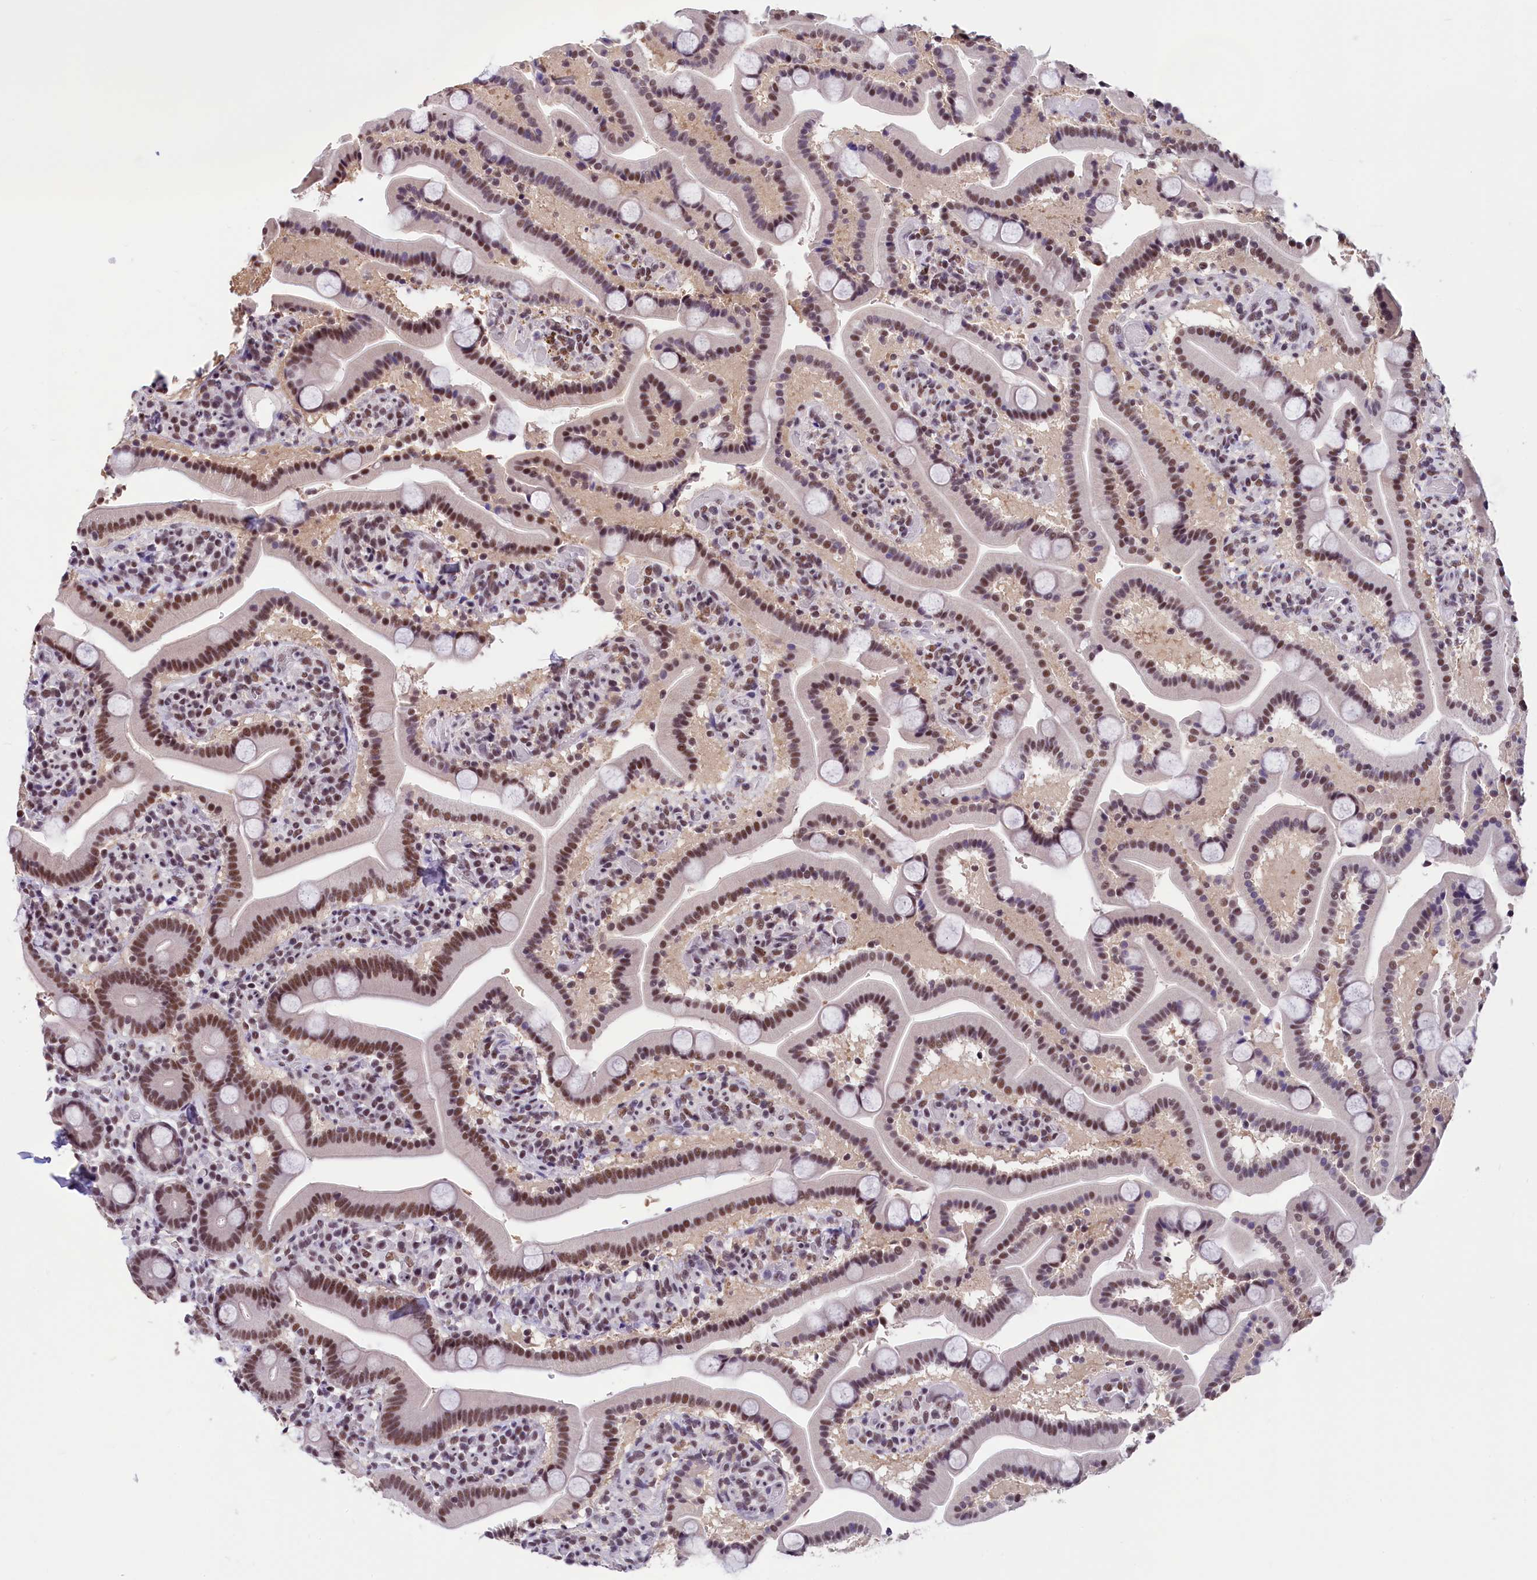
{"staining": {"intensity": "moderate", "quantity": ">75%", "location": "nuclear"}, "tissue": "duodenum", "cell_type": "Glandular cells", "image_type": "normal", "snomed": [{"axis": "morphology", "description": "Normal tissue, NOS"}, {"axis": "topography", "description": "Duodenum"}], "caption": "Human duodenum stained with a brown dye reveals moderate nuclear positive positivity in approximately >75% of glandular cells.", "gene": "ZC3H4", "patient": {"sex": "male", "age": 55}}